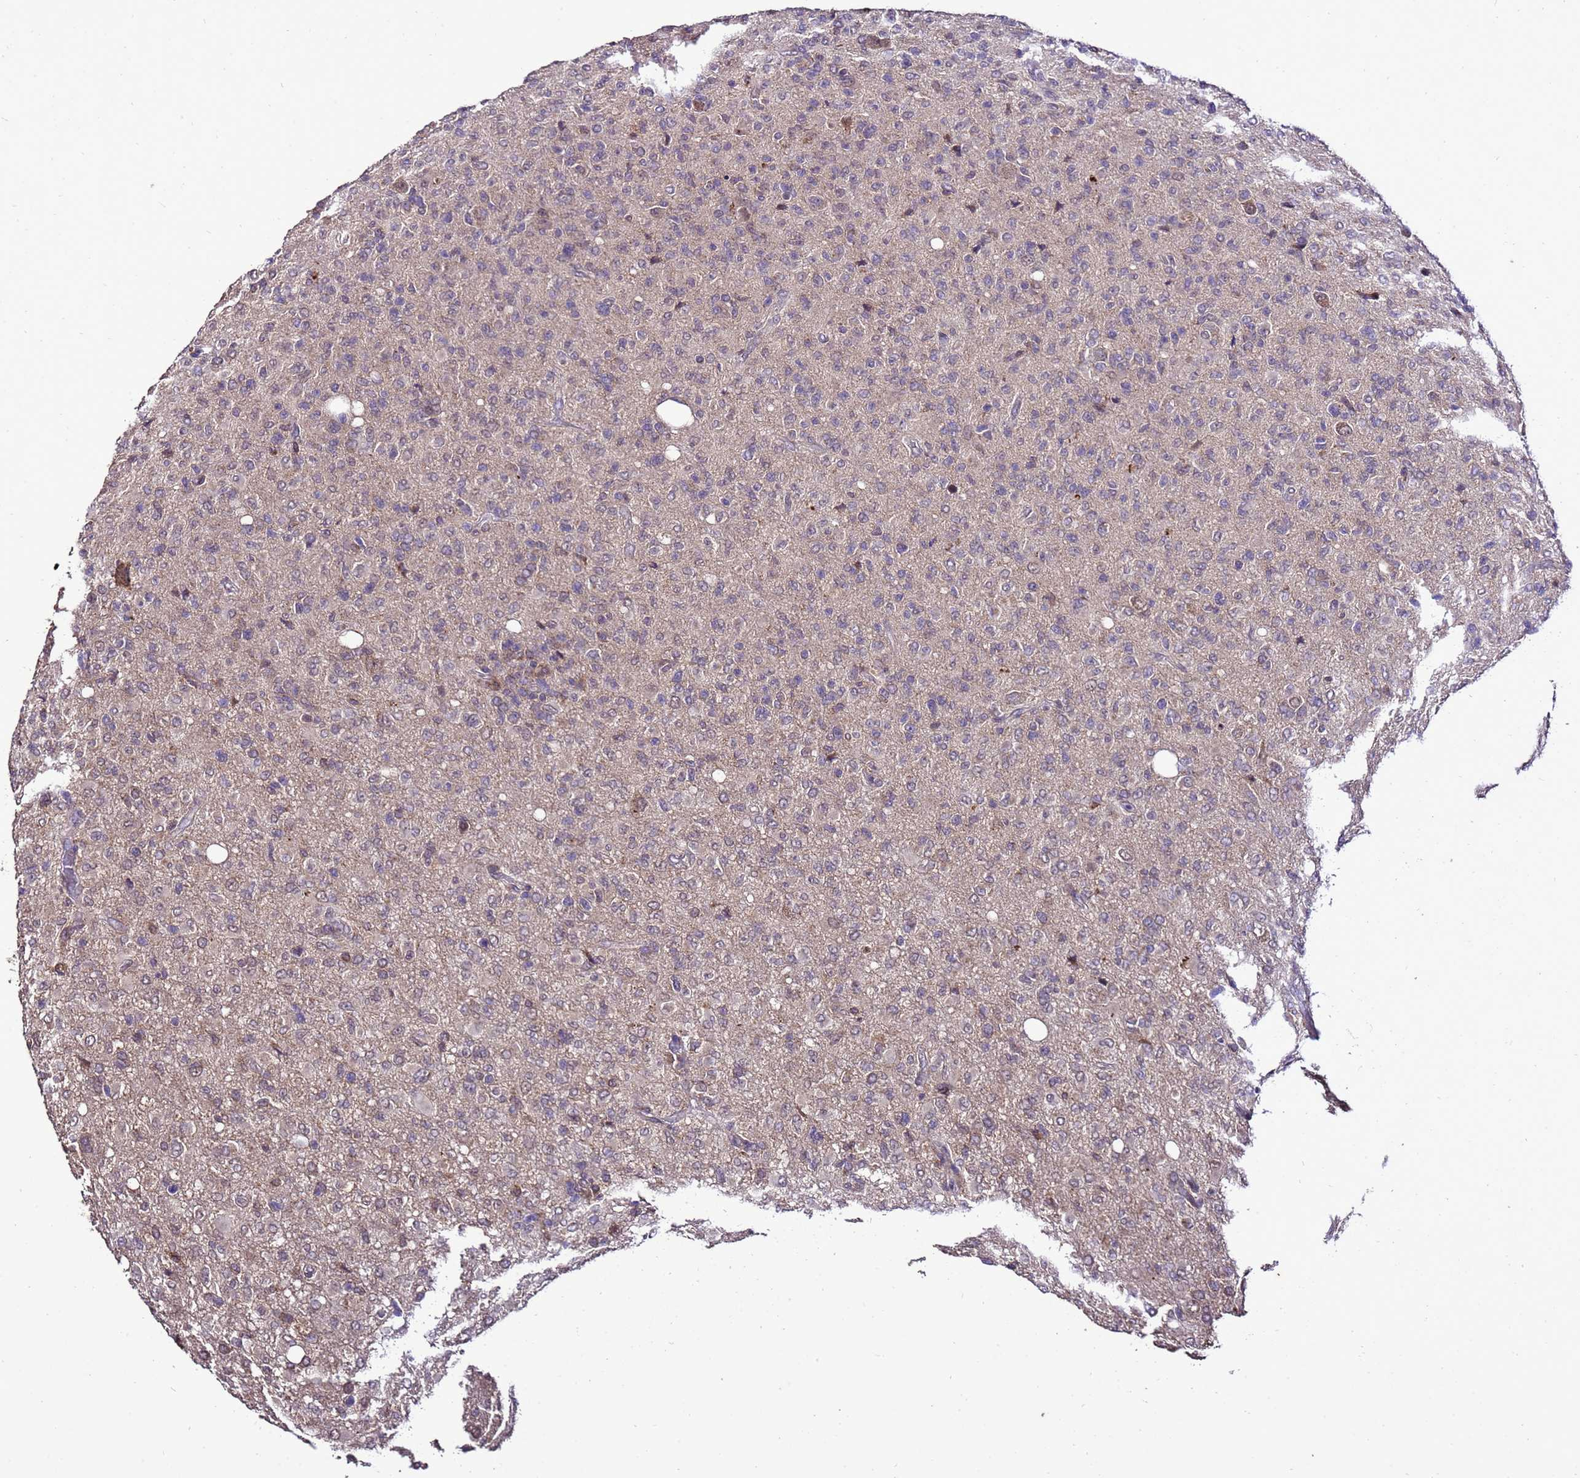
{"staining": {"intensity": "negative", "quantity": "none", "location": "none"}, "tissue": "glioma", "cell_type": "Tumor cells", "image_type": "cancer", "snomed": [{"axis": "morphology", "description": "Glioma, malignant, High grade"}, {"axis": "topography", "description": "Brain"}], "caption": "There is no significant expression in tumor cells of glioma. (Stains: DAB (3,3'-diaminobenzidine) immunohistochemistry with hematoxylin counter stain, Microscopy: brightfield microscopy at high magnification).", "gene": "ZNF329", "patient": {"sex": "female", "age": 57}}